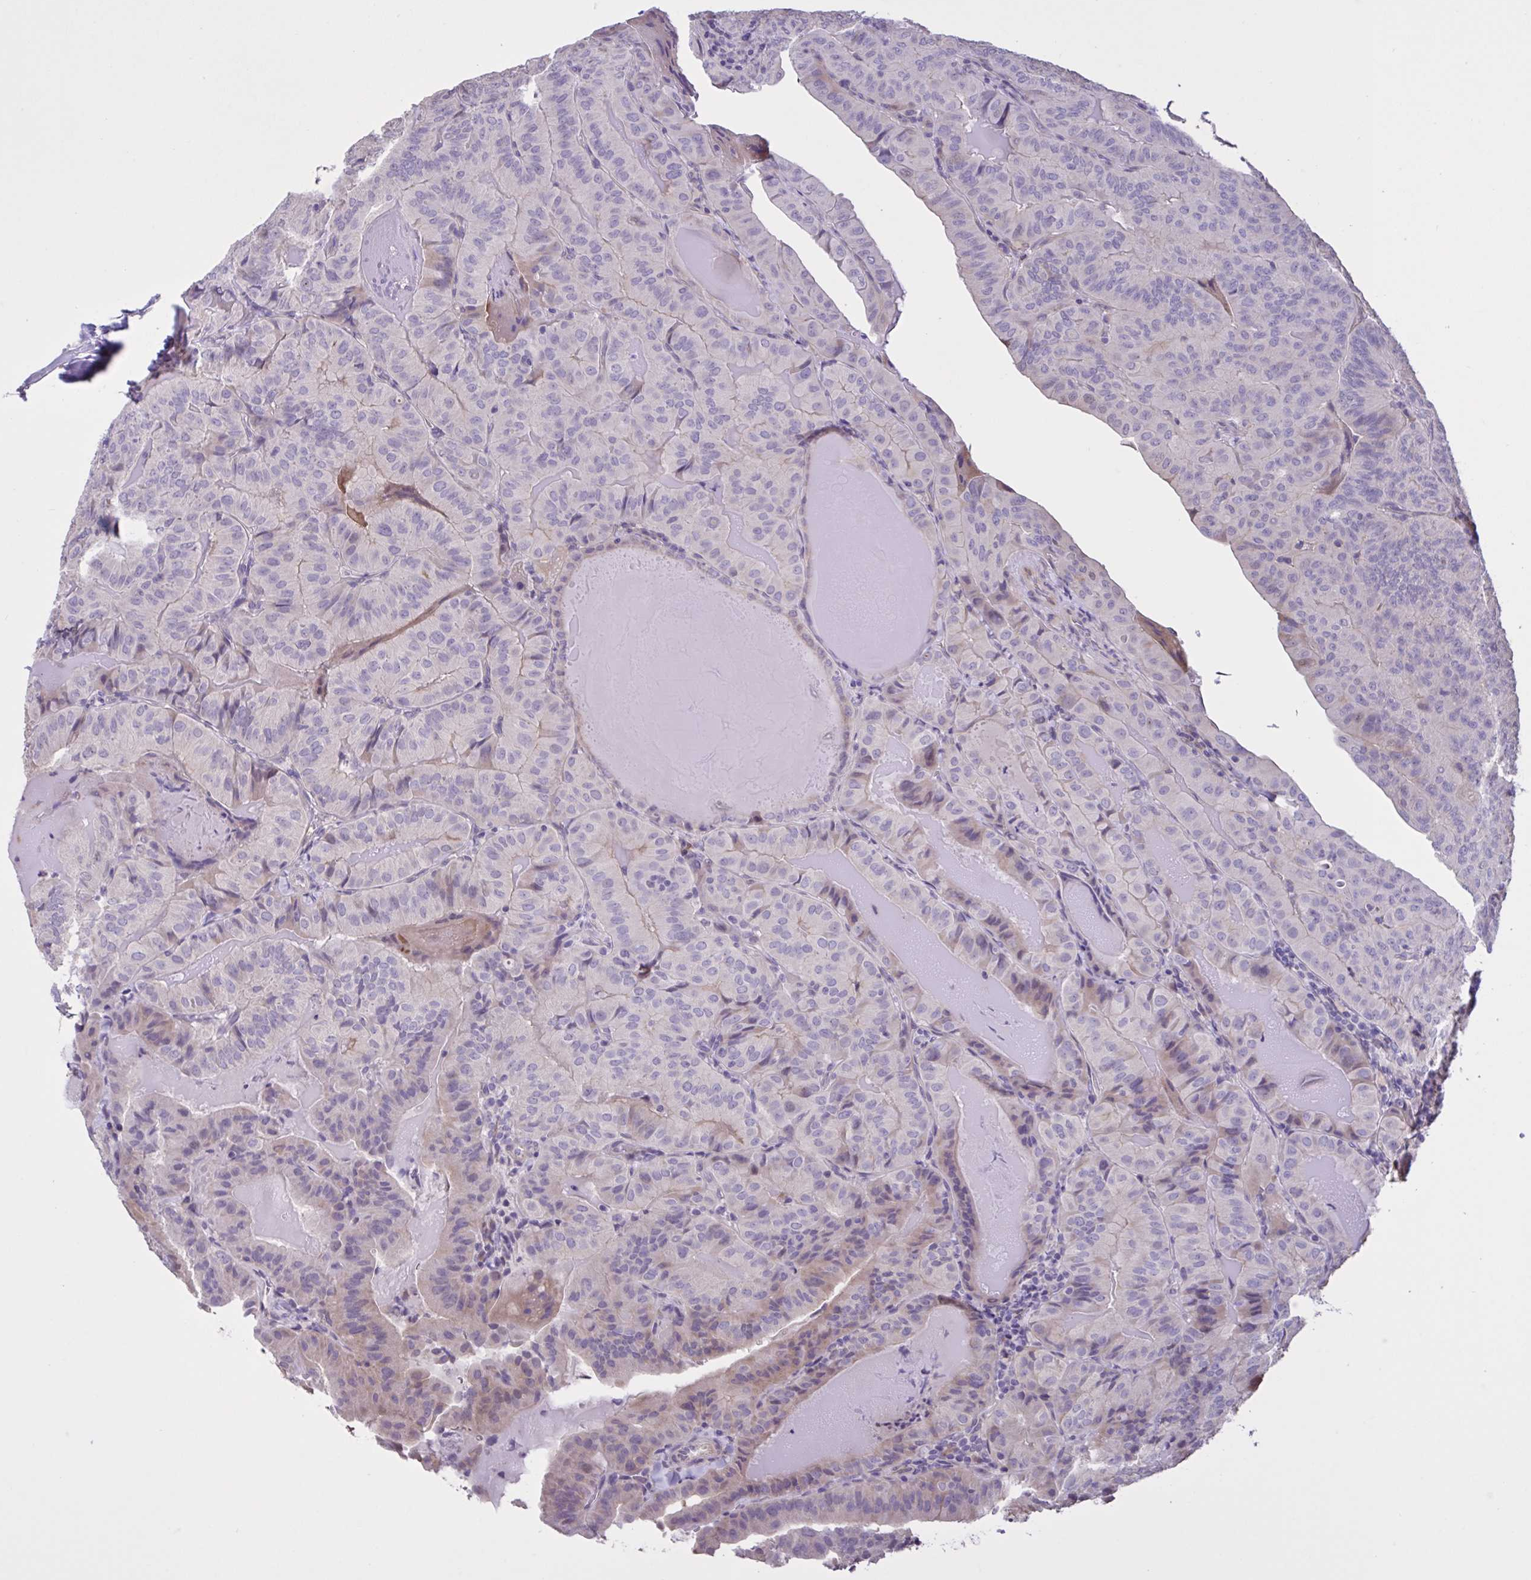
{"staining": {"intensity": "weak", "quantity": "<25%", "location": "cytoplasmic/membranous"}, "tissue": "thyroid cancer", "cell_type": "Tumor cells", "image_type": "cancer", "snomed": [{"axis": "morphology", "description": "Papillary adenocarcinoma, NOS"}, {"axis": "topography", "description": "Thyroid gland"}], "caption": "This is an immunohistochemistry photomicrograph of thyroid cancer. There is no expression in tumor cells.", "gene": "MRGPRX2", "patient": {"sex": "female", "age": 68}}